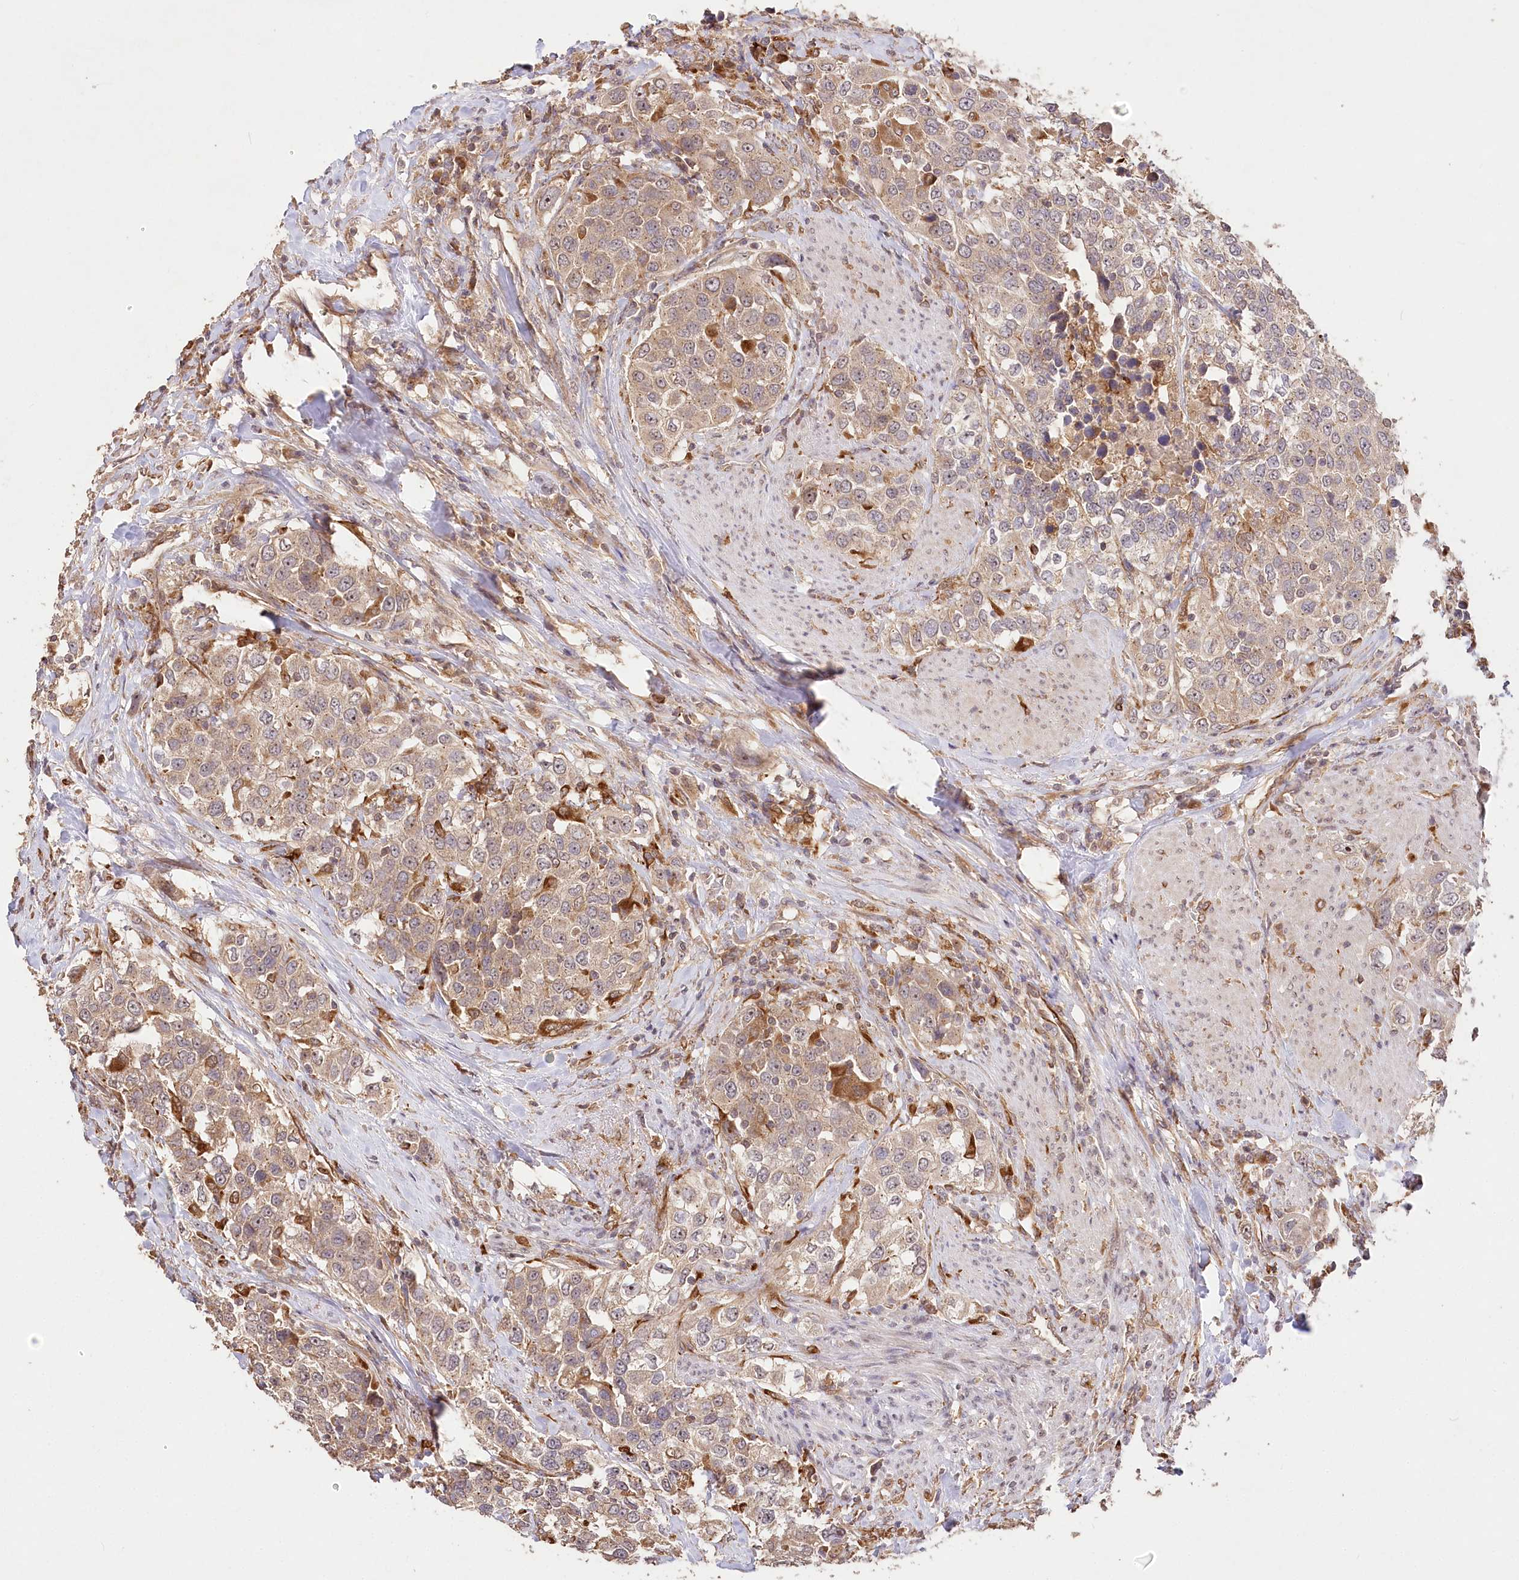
{"staining": {"intensity": "moderate", "quantity": ">75%", "location": "cytoplasmic/membranous"}, "tissue": "urothelial cancer", "cell_type": "Tumor cells", "image_type": "cancer", "snomed": [{"axis": "morphology", "description": "Urothelial carcinoma, High grade"}, {"axis": "topography", "description": "Urinary bladder"}], "caption": "The immunohistochemical stain labels moderate cytoplasmic/membranous staining in tumor cells of high-grade urothelial carcinoma tissue.", "gene": "DMXL1", "patient": {"sex": "female", "age": 80}}